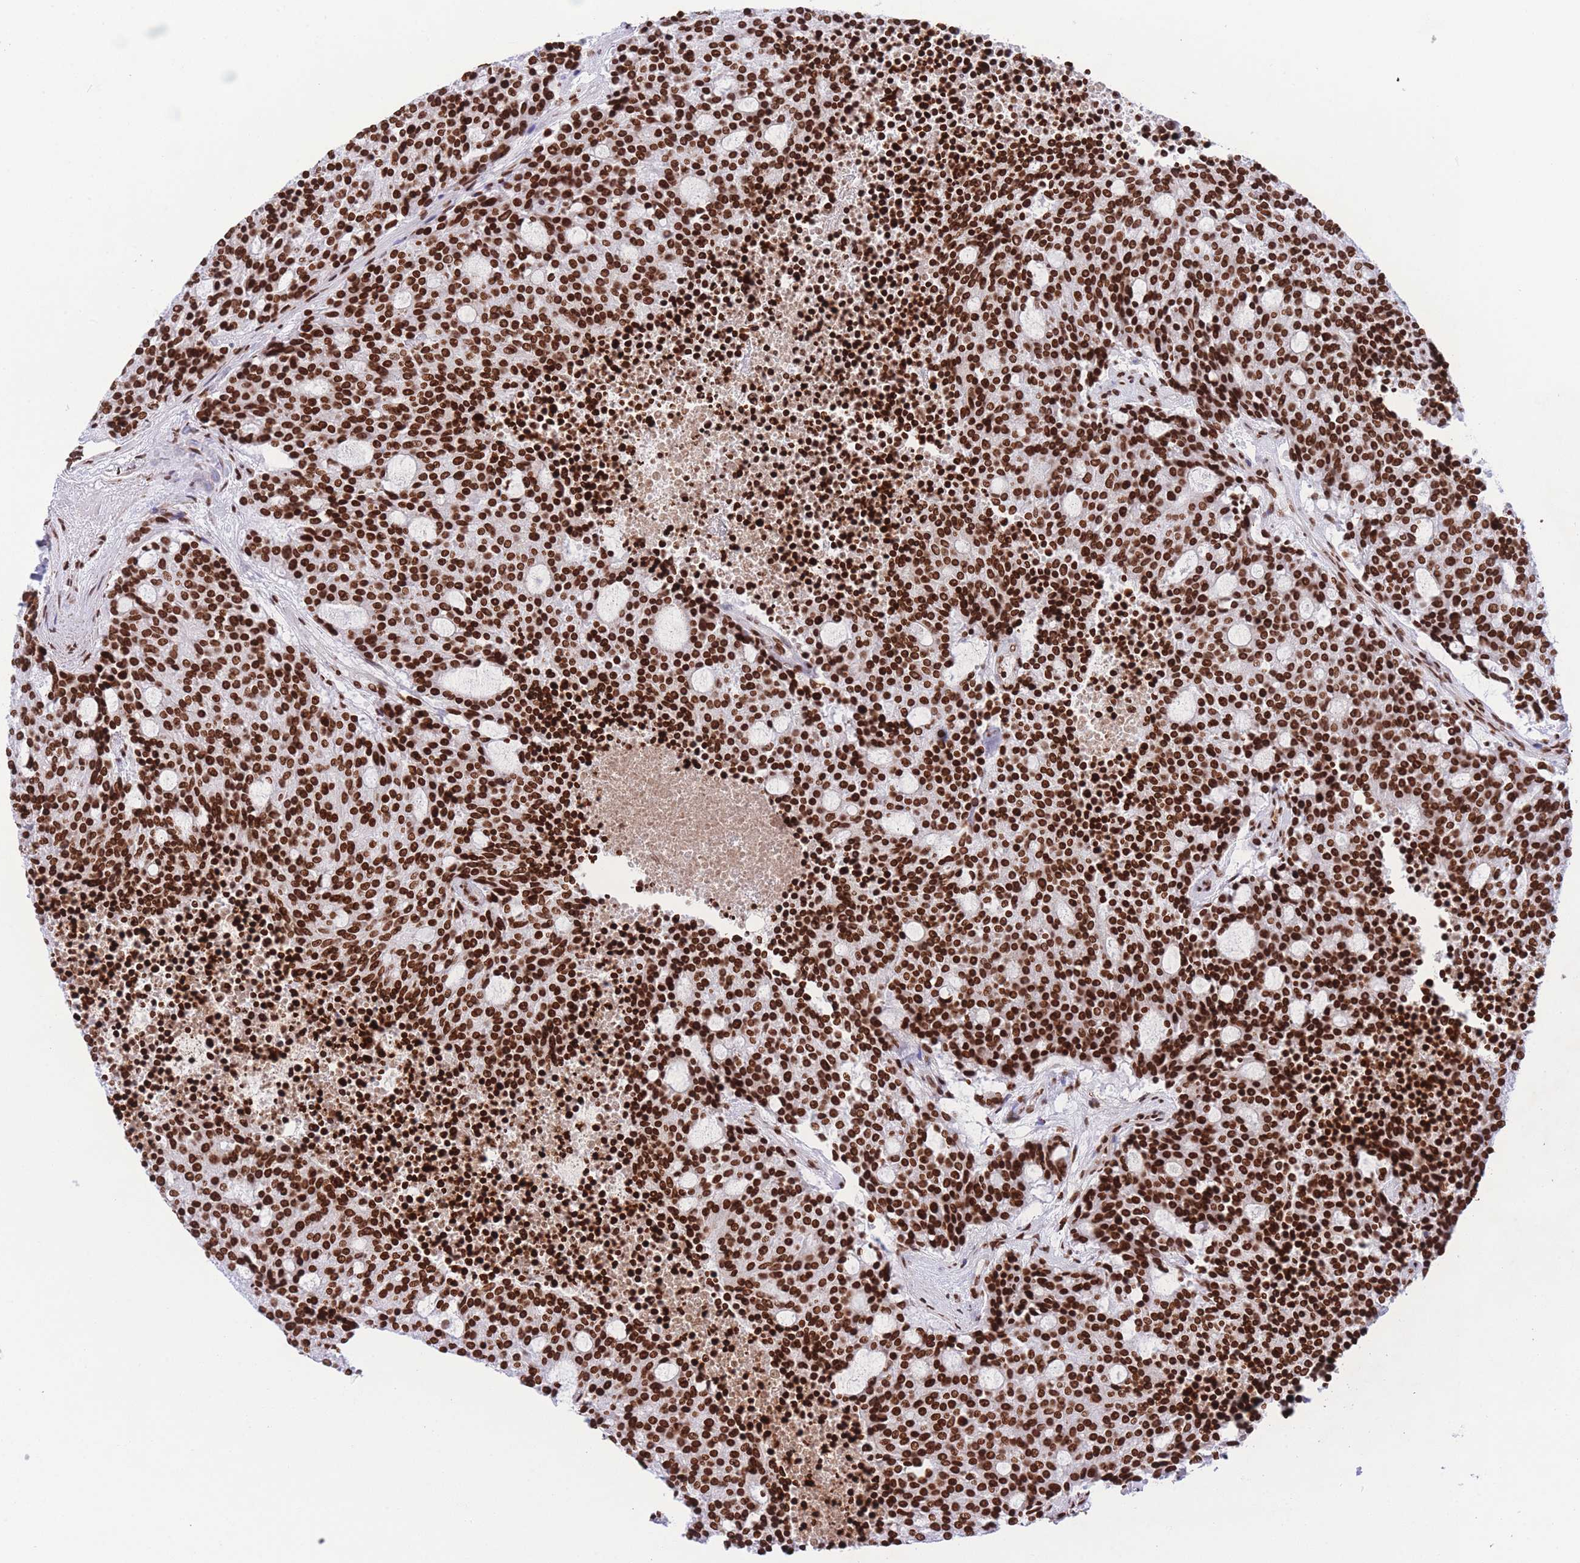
{"staining": {"intensity": "strong", "quantity": ">75%", "location": "nuclear"}, "tissue": "carcinoid", "cell_type": "Tumor cells", "image_type": "cancer", "snomed": [{"axis": "morphology", "description": "Carcinoid, malignant, NOS"}, {"axis": "topography", "description": "Pancreas"}], "caption": "This is a micrograph of immunohistochemistry (IHC) staining of malignant carcinoid, which shows strong staining in the nuclear of tumor cells.", "gene": "H2BC11", "patient": {"sex": "female", "age": 54}}